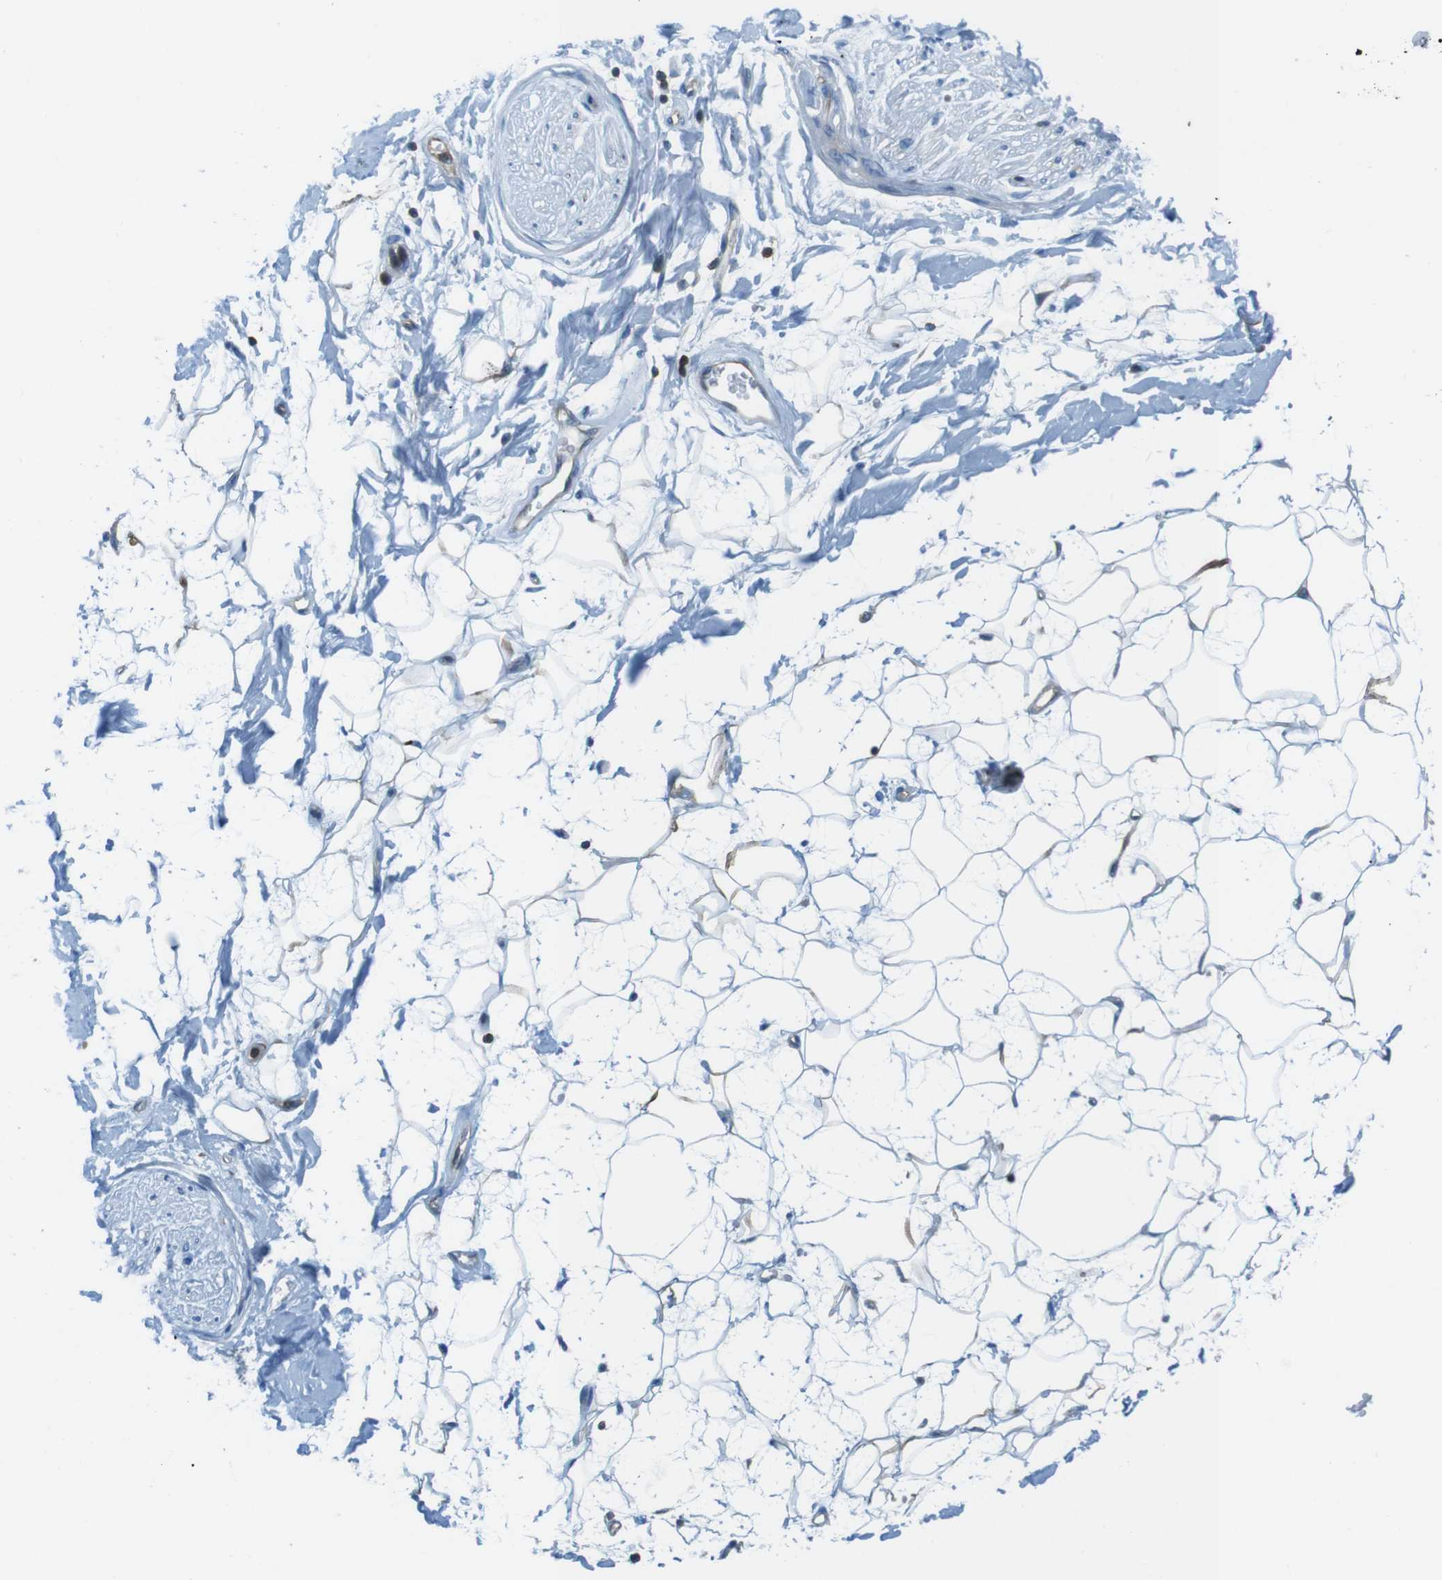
{"staining": {"intensity": "negative", "quantity": "none", "location": "none"}, "tissue": "adipose tissue", "cell_type": "Adipocytes", "image_type": "normal", "snomed": [{"axis": "morphology", "description": "Normal tissue, NOS"}, {"axis": "topography", "description": "Soft tissue"}], "caption": "The micrograph displays no significant staining in adipocytes of adipose tissue. (IHC, brightfield microscopy, high magnification).", "gene": "TES", "patient": {"sex": "male", "age": 72}}